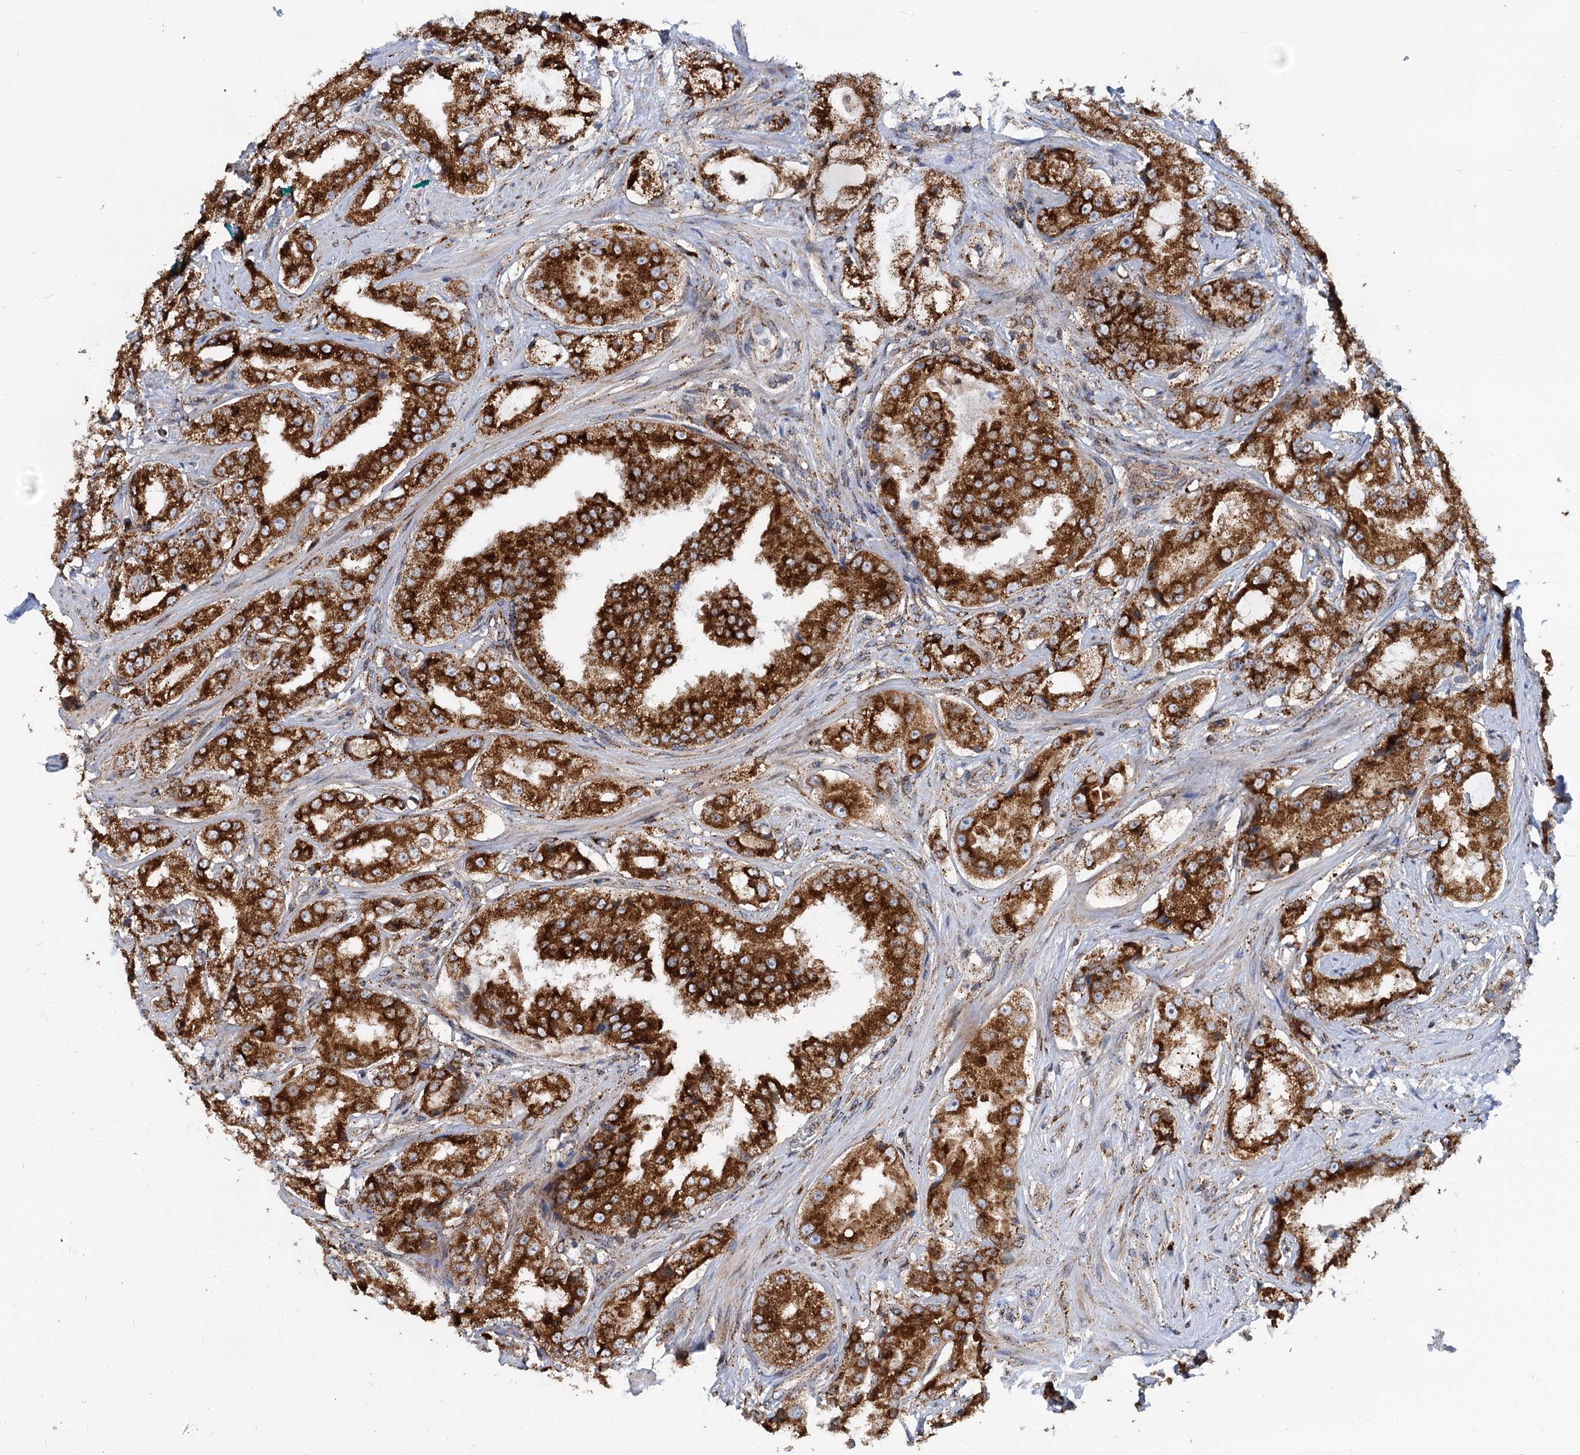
{"staining": {"intensity": "strong", "quantity": ">75%", "location": "cytoplasmic/membranous"}, "tissue": "prostate cancer", "cell_type": "Tumor cells", "image_type": "cancer", "snomed": [{"axis": "morphology", "description": "Adenocarcinoma, High grade"}, {"axis": "topography", "description": "Prostate"}], "caption": "Human prostate cancer (high-grade adenocarcinoma) stained with a protein marker exhibits strong staining in tumor cells.", "gene": "SUPT20H", "patient": {"sex": "male", "age": 73}}